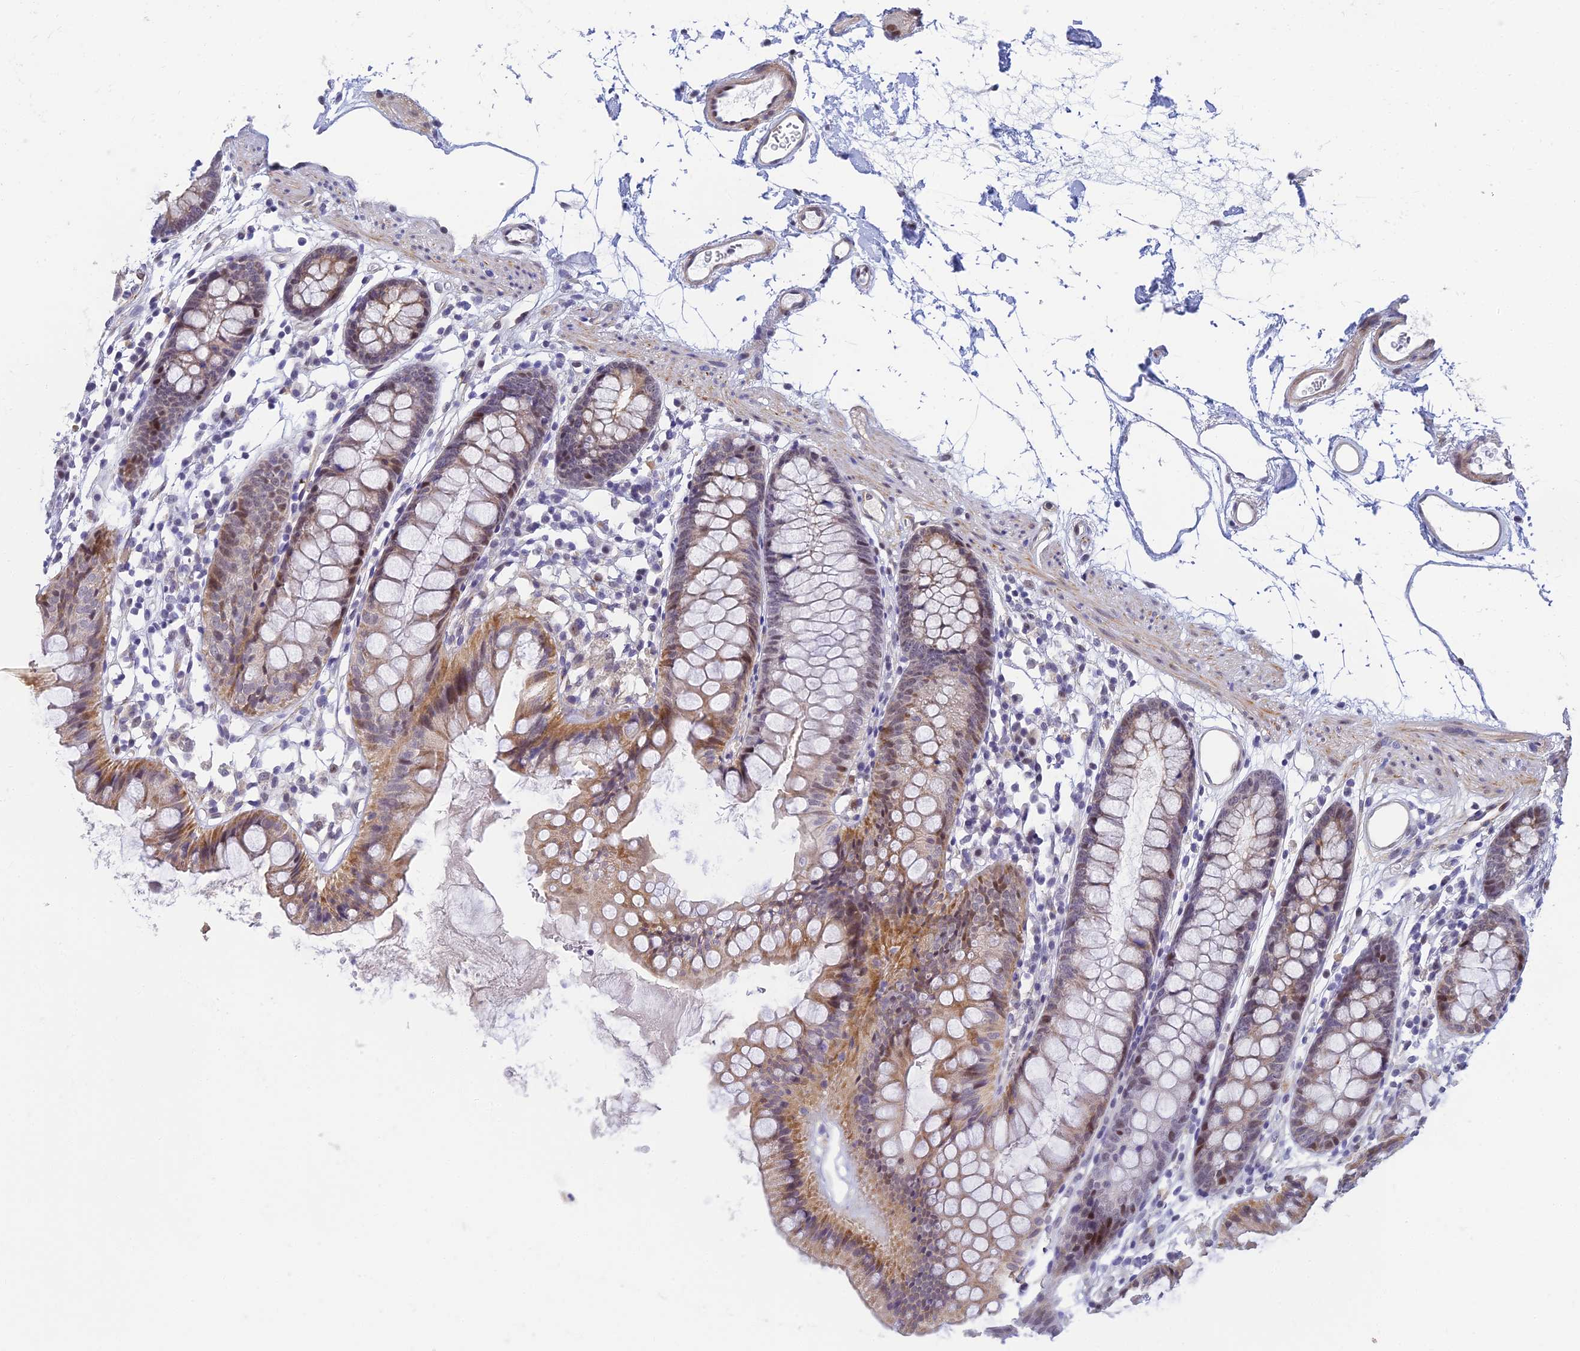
{"staining": {"intensity": "weak", "quantity": ">75%", "location": "cytoplasmic/membranous"}, "tissue": "colon", "cell_type": "Endothelial cells", "image_type": "normal", "snomed": [{"axis": "morphology", "description": "Normal tissue, NOS"}, {"axis": "topography", "description": "Colon"}], "caption": "Normal colon exhibits weak cytoplasmic/membranous positivity in approximately >75% of endothelial cells, visualized by immunohistochemistry.", "gene": "CLK4", "patient": {"sex": "female", "age": 84}}